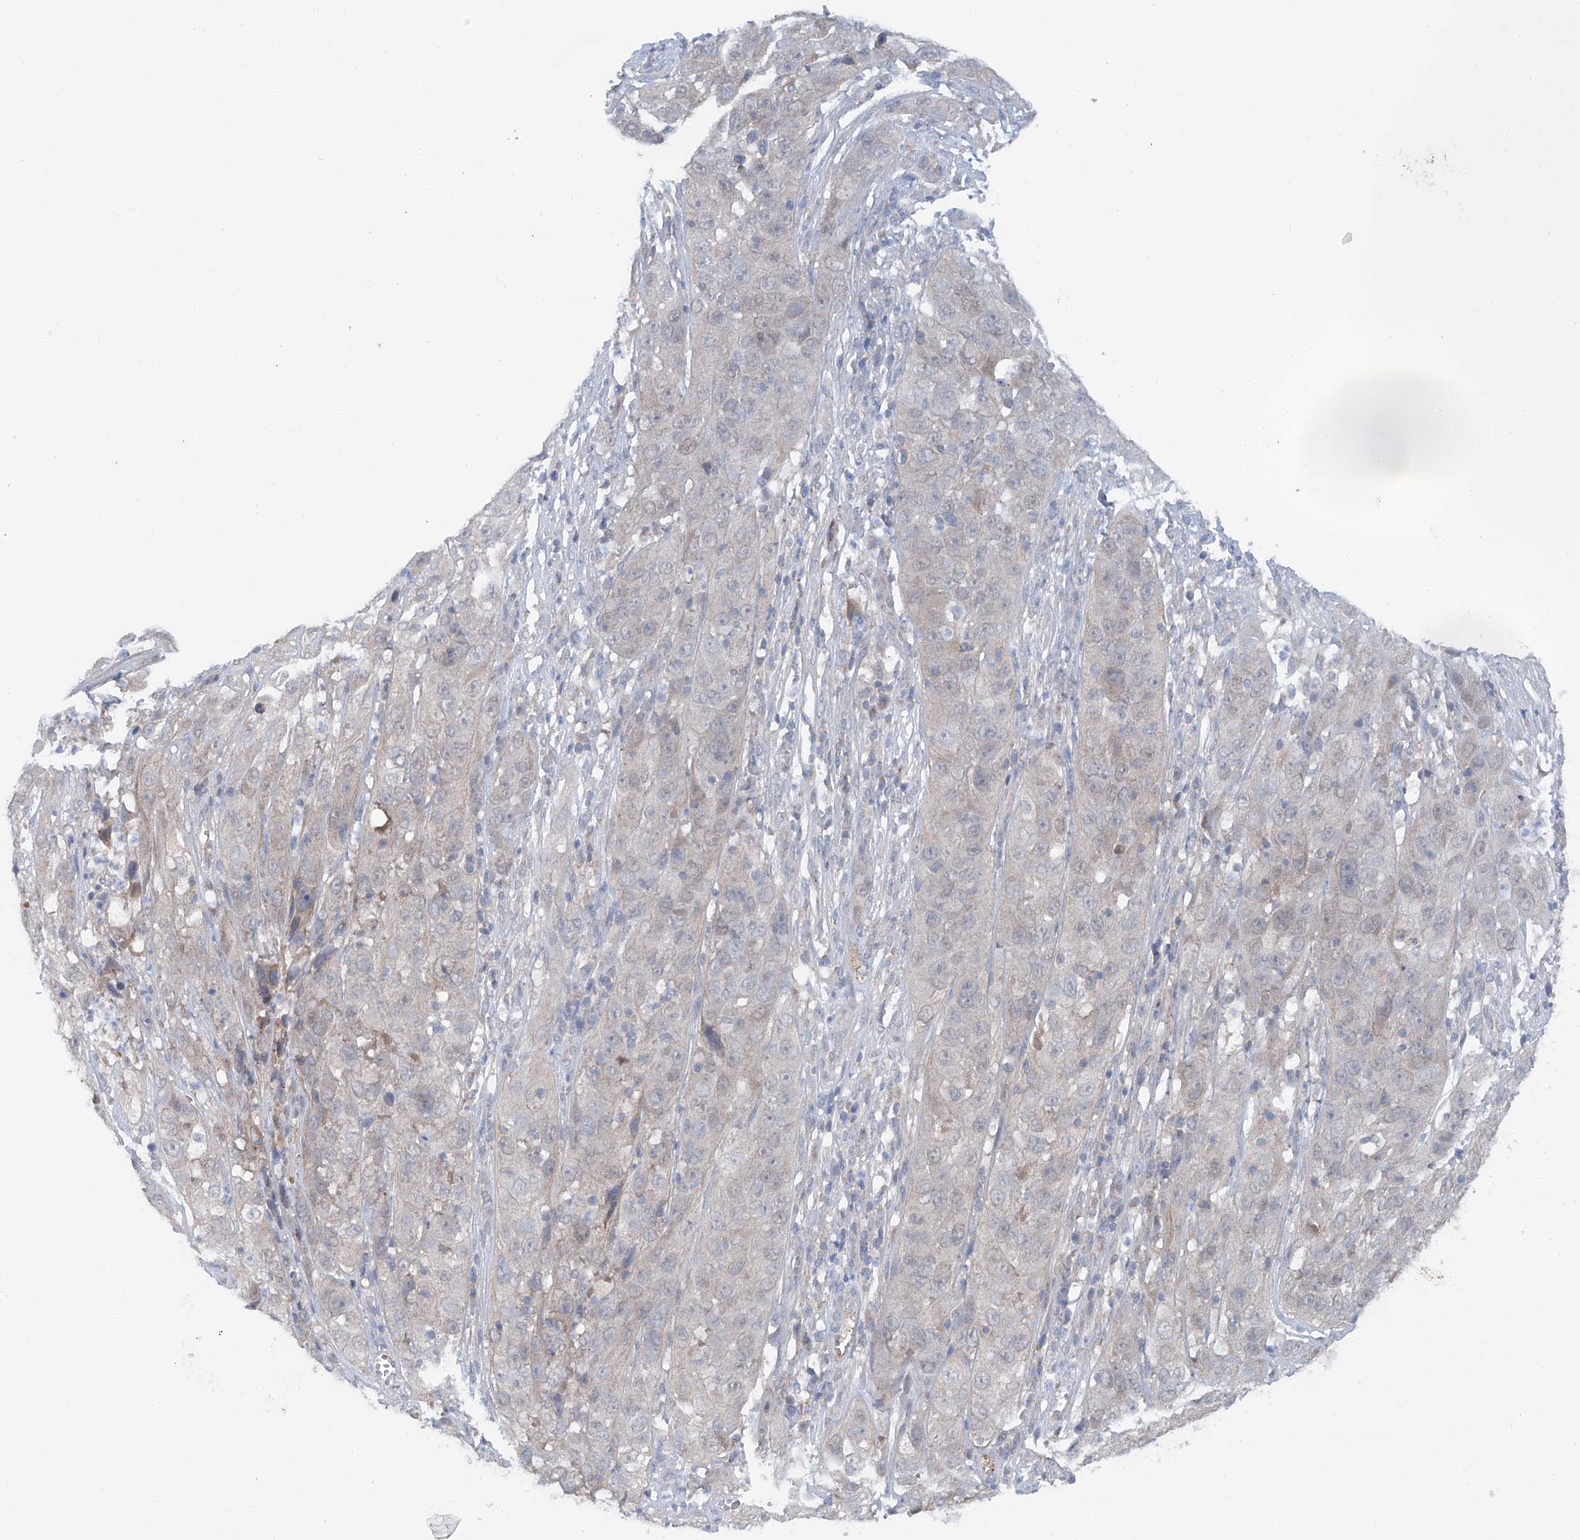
{"staining": {"intensity": "negative", "quantity": "none", "location": "none"}, "tissue": "cervical cancer", "cell_type": "Tumor cells", "image_type": "cancer", "snomed": [{"axis": "morphology", "description": "Squamous cell carcinoma, NOS"}, {"axis": "topography", "description": "Cervix"}], "caption": "Tumor cells are negative for protein expression in human cervical squamous cell carcinoma.", "gene": "SIX4", "patient": {"sex": "female", "age": 32}}